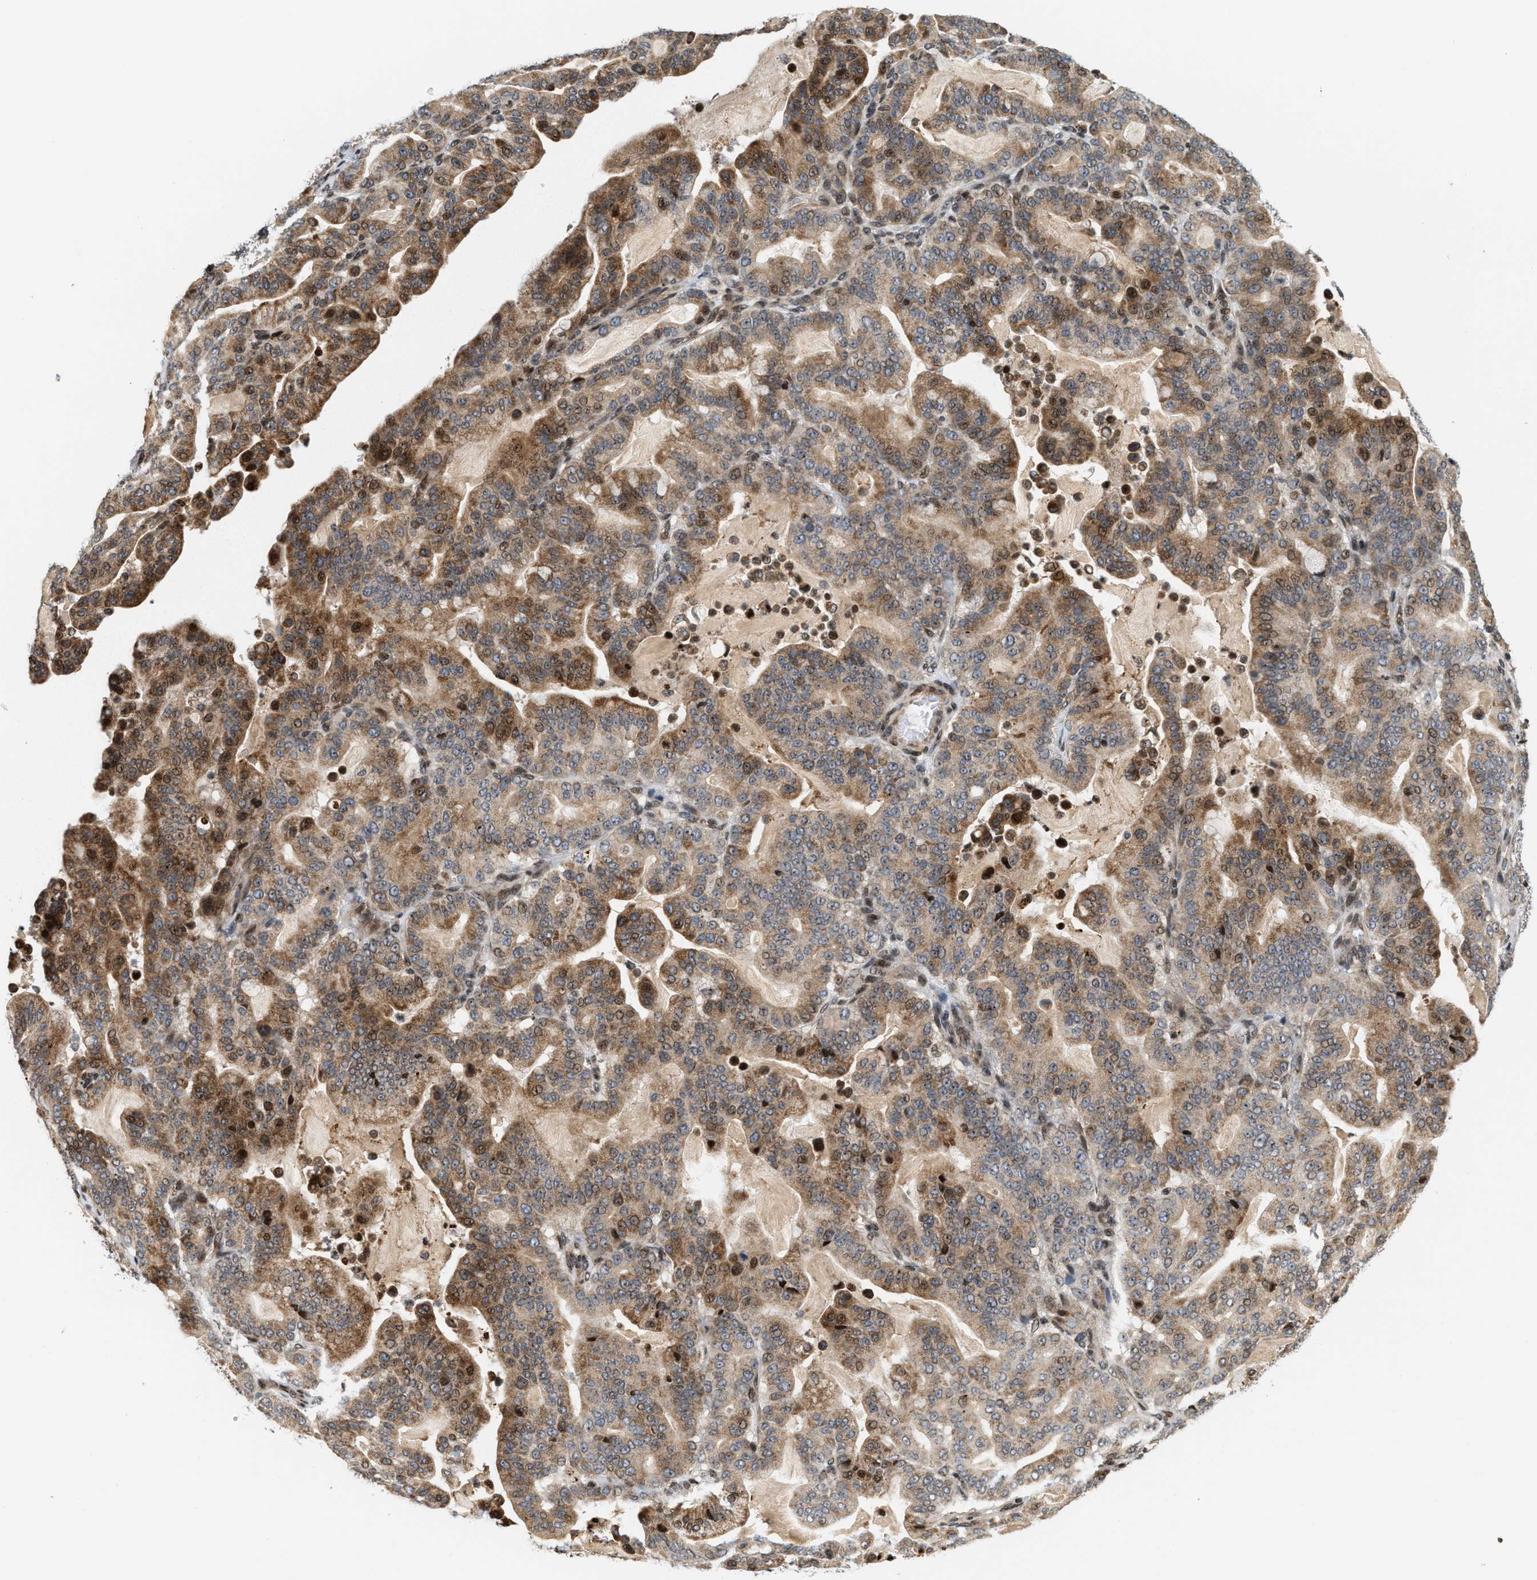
{"staining": {"intensity": "moderate", "quantity": ">75%", "location": "cytoplasmic/membranous"}, "tissue": "pancreatic cancer", "cell_type": "Tumor cells", "image_type": "cancer", "snomed": [{"axis": "morphology", "description": "Adenocarcinoma, NOS"}, {"axis": "topography", "description": "Pancreas"}], "caption": "This image displays immunohistochemistry (IHC) staining of human pancreatic cancer (adenocarcinoma), with medium moderate cytoplasmic/membranous expression in about >75% of tumor cells.", "gene": "PDZD2", "patient": {"sex": "male", "age": 63}}